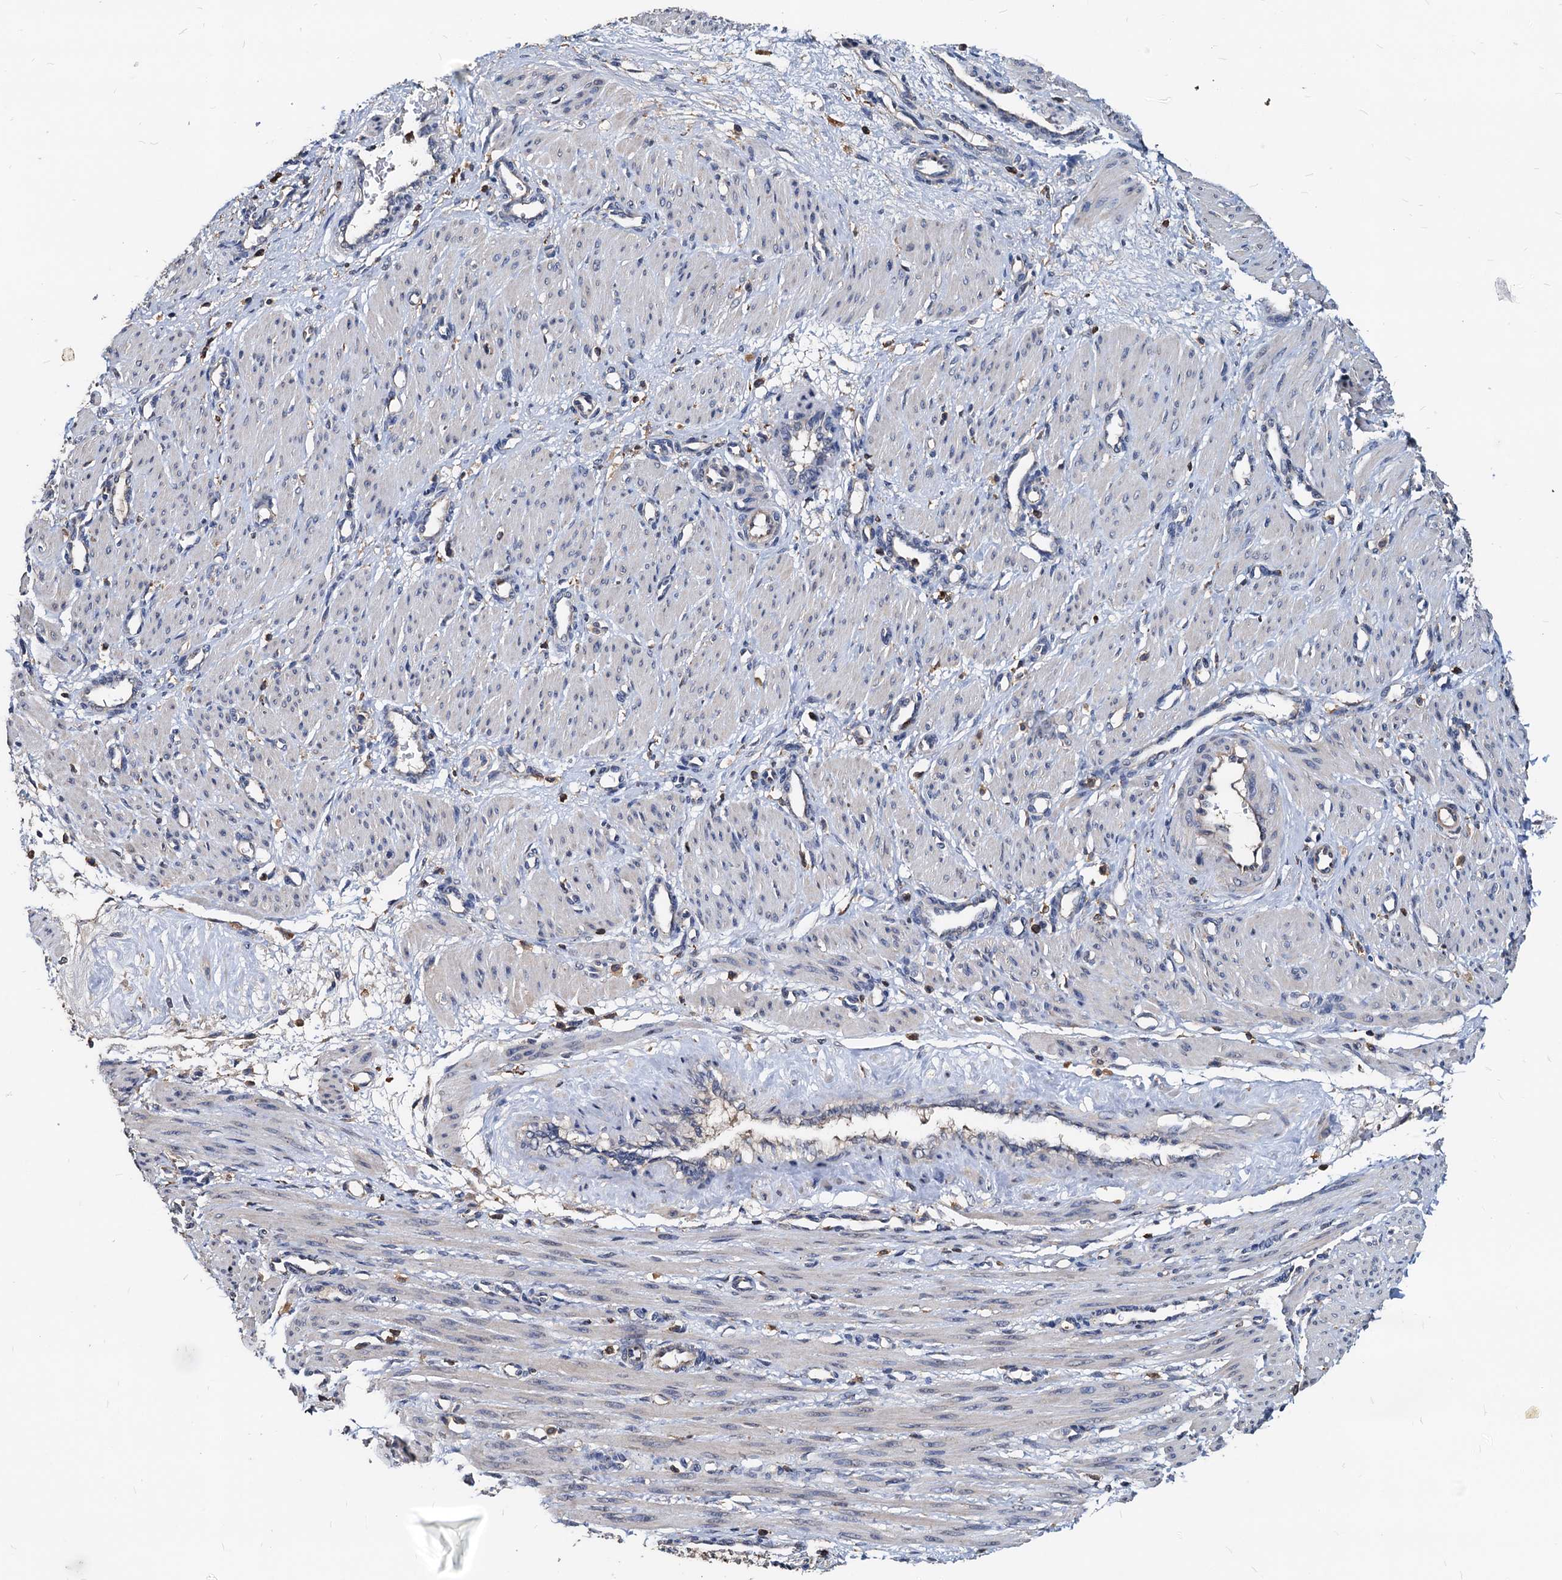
{"staining": {"intensity": "negative", "quantity": "none", "location": "none"}, "tissue": "smooth muscle", "cell_type": "Smooth muscle cells", "image_type": "normal", "snomed": [{"axis": "morphology", "description": "Normal tissue, NOS"}, {"axis": "topography", "description": "Endometrium"}], "caption": "An IHC photomicrograph of unremarkable smooth muscle is shown. There is no staining in smooth muscle cells of smooth muscle.", "gene": "LCP2", "patient": {"sex": "female", "age": 33}}